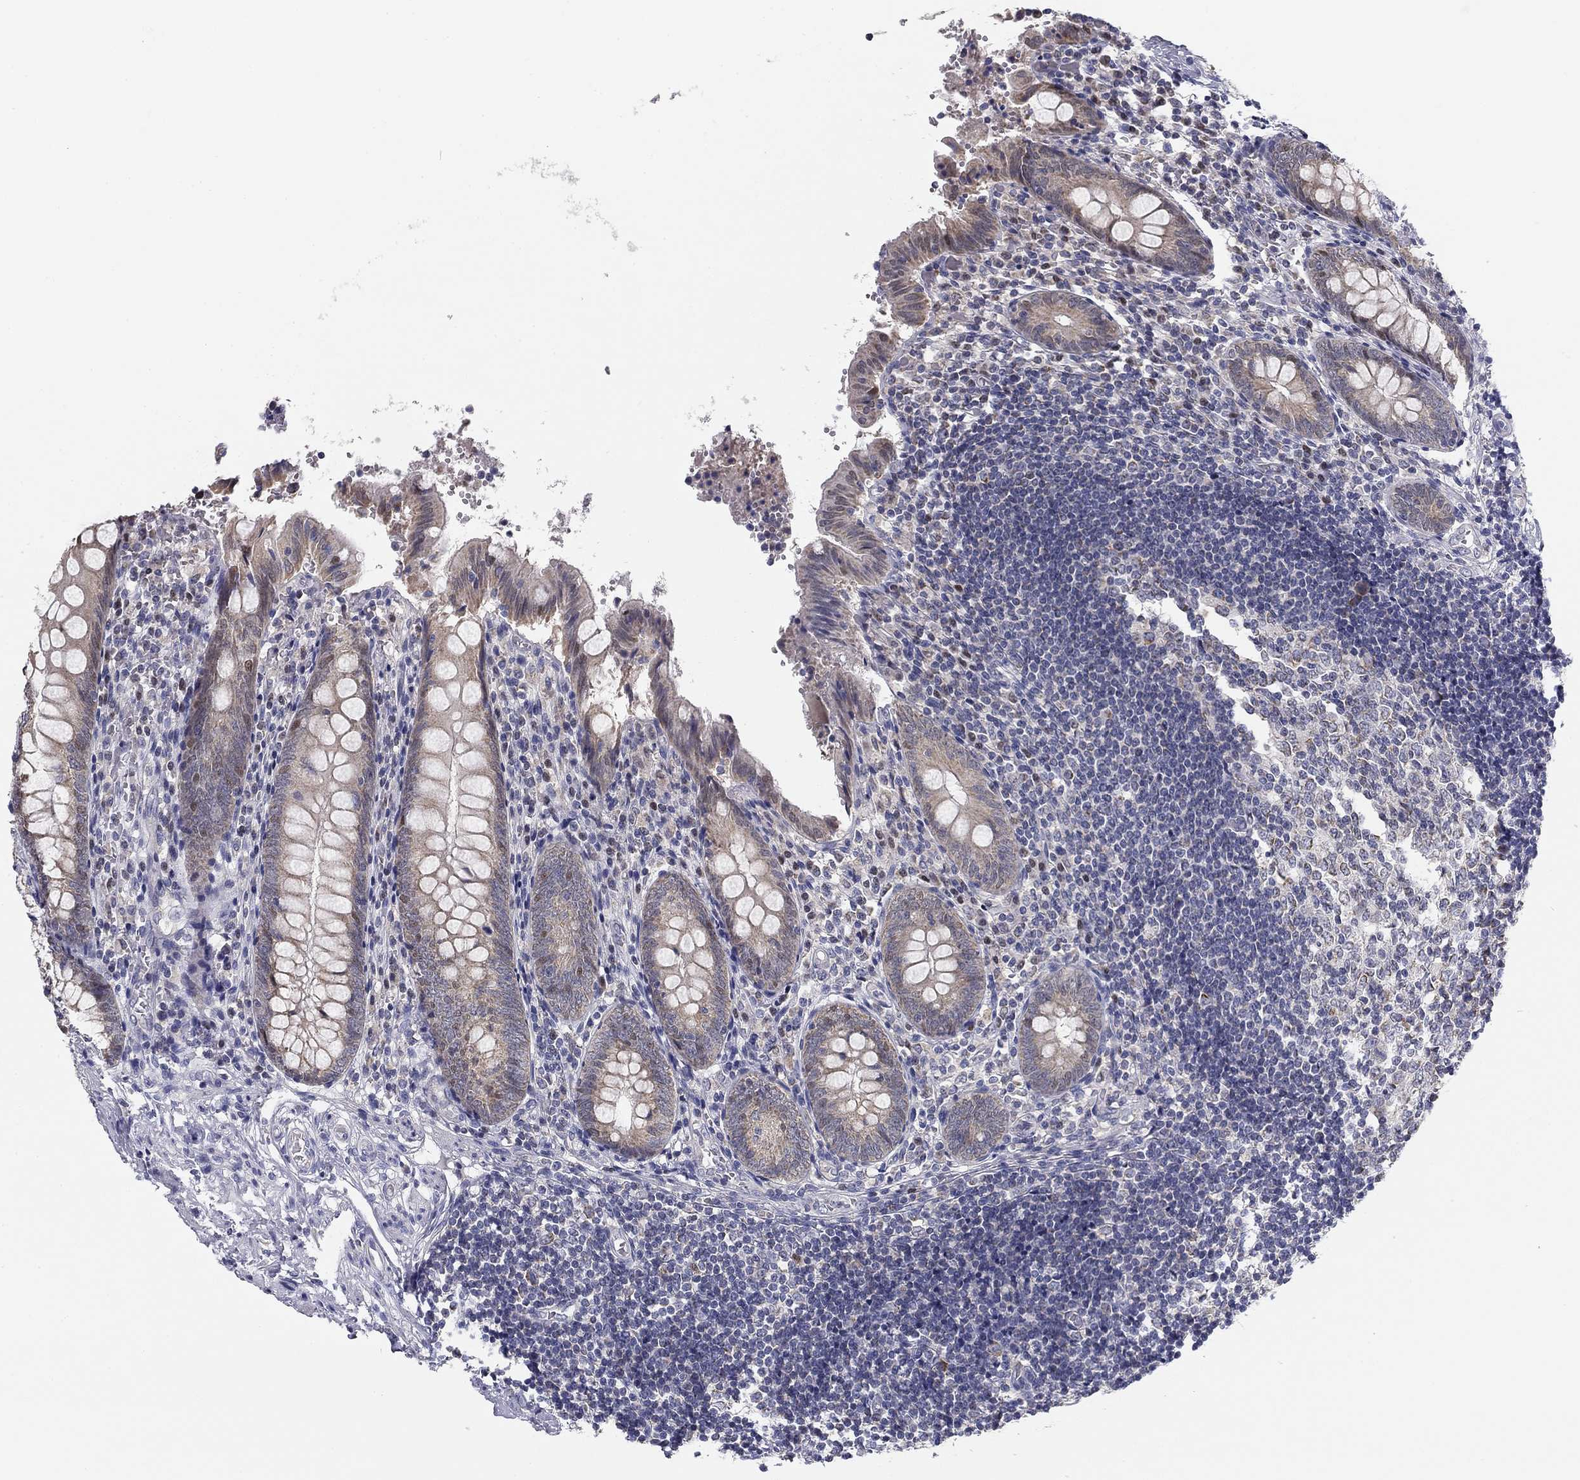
{"staining": {"intensity": "negative", "quantity": "none", "location": "none"}, "tissue": "appendix", "cell_type": "Glandular cells", "image_type": "normal", "snomed": [{"axis": "morphology", "description": "Normal tissue, NOS"}, {"axis": "topography", "description": "Appendix"}], "caption": "Image shows no significant protein positivity in glandular cells of unremarkable appendix.", "gene": "SLC2A9", "patient": {"sex": "female", "age": 23}}